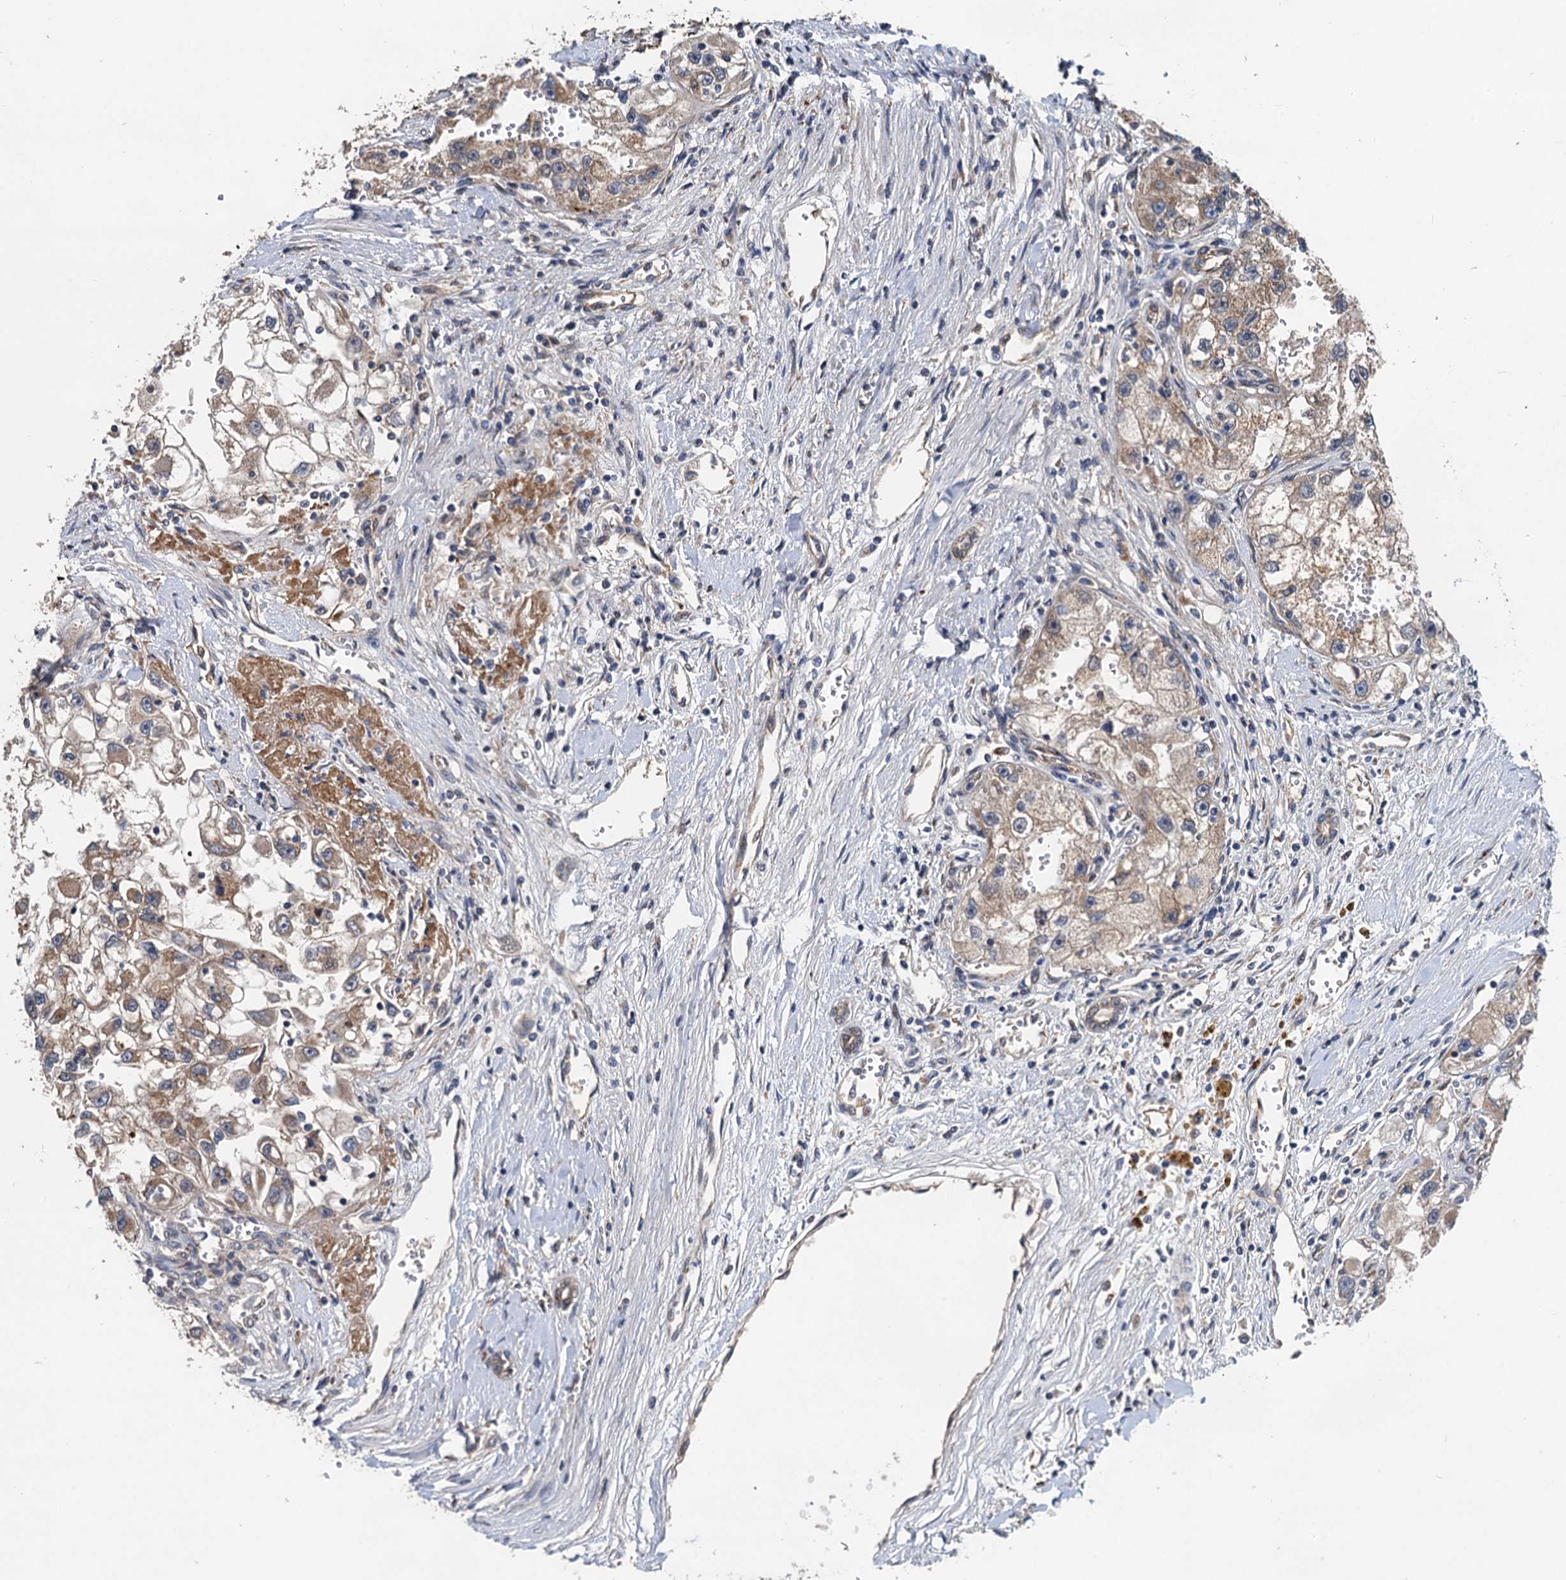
{"staining": {"intensity": "moderate", "quantity": "25%-75%", "location": "cytoplasmic/membranous"}, "tissue": "renal cancer", "cell_type": "Tumor cells", "image_type": "cancer", "snomed": [{"axis": "morphology", "description": "Adenocarcinoma, NOS"}, {"axis": "topography", "description": "Kidney"}], "caption": "This is an image of immunohistochemistry staining of adenocarcinoma (renal), which shows moderate positivity in the cytoplasmic/membranous of tumor cells.", "gene": "NLRP10", "patient": {"sex": "male", "age": 63}}